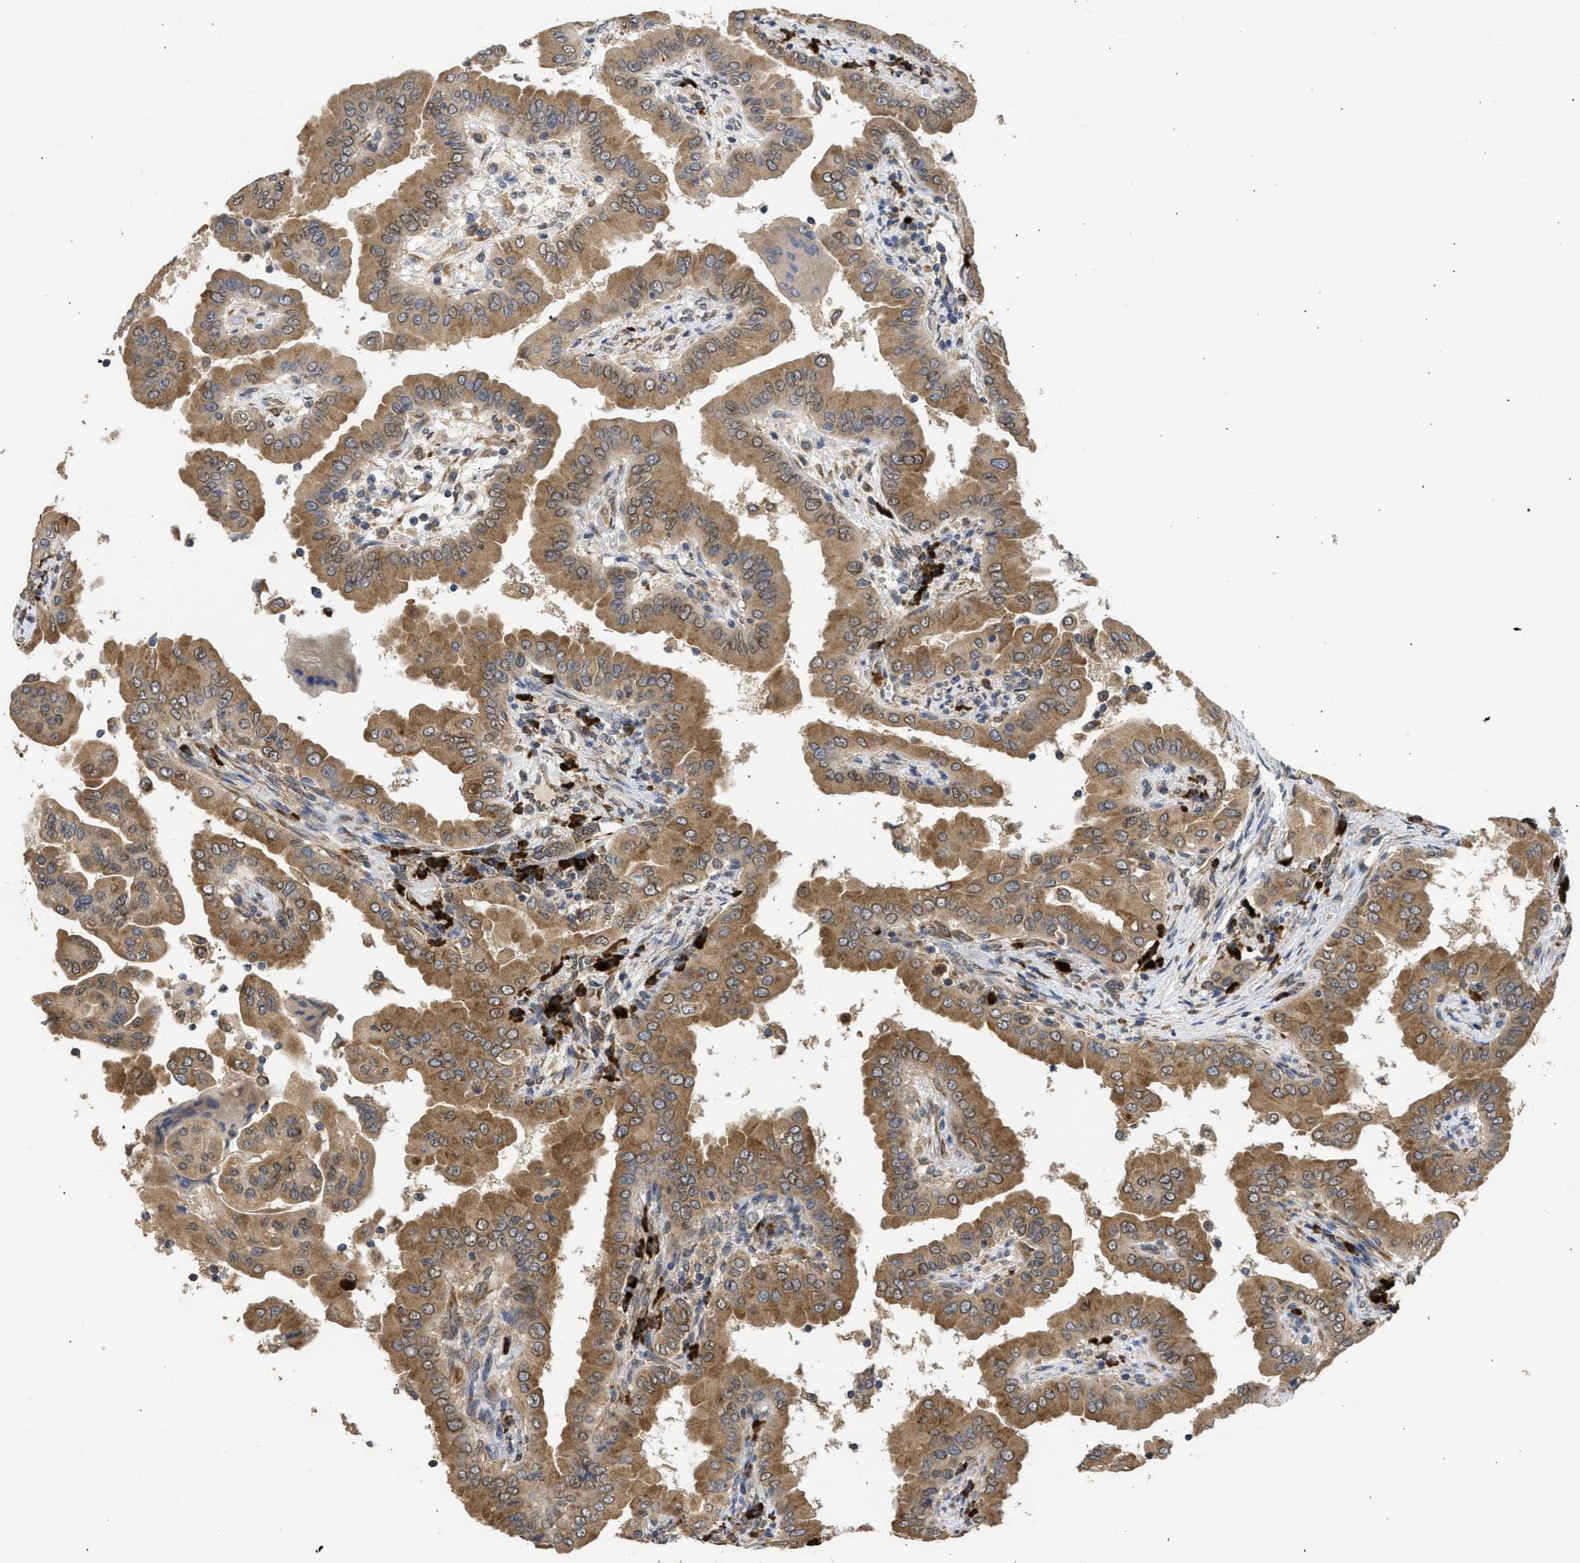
{"staining": {"intensity": "moderate", "quantity": ">75%", "location": "cytoplasmic/membranous"}, "tissue": "thyroid cancer", "cell_type": "Tumor cells", "image_type": "cancer", "snomed": [{"axis": "morphology", "description": "Papillary adenocarcinoma, NOS"}, {"axis": "topography", "description": "Thyroid gland"}], "caption": "A brown stain labels moderate cytoplasmic/membranous expression of a protein in human papillary adenocarcinoma (thyroid) tumor cells.", "gene": "DNAJC1", "patient": {"sex": "male", "age": 33}}